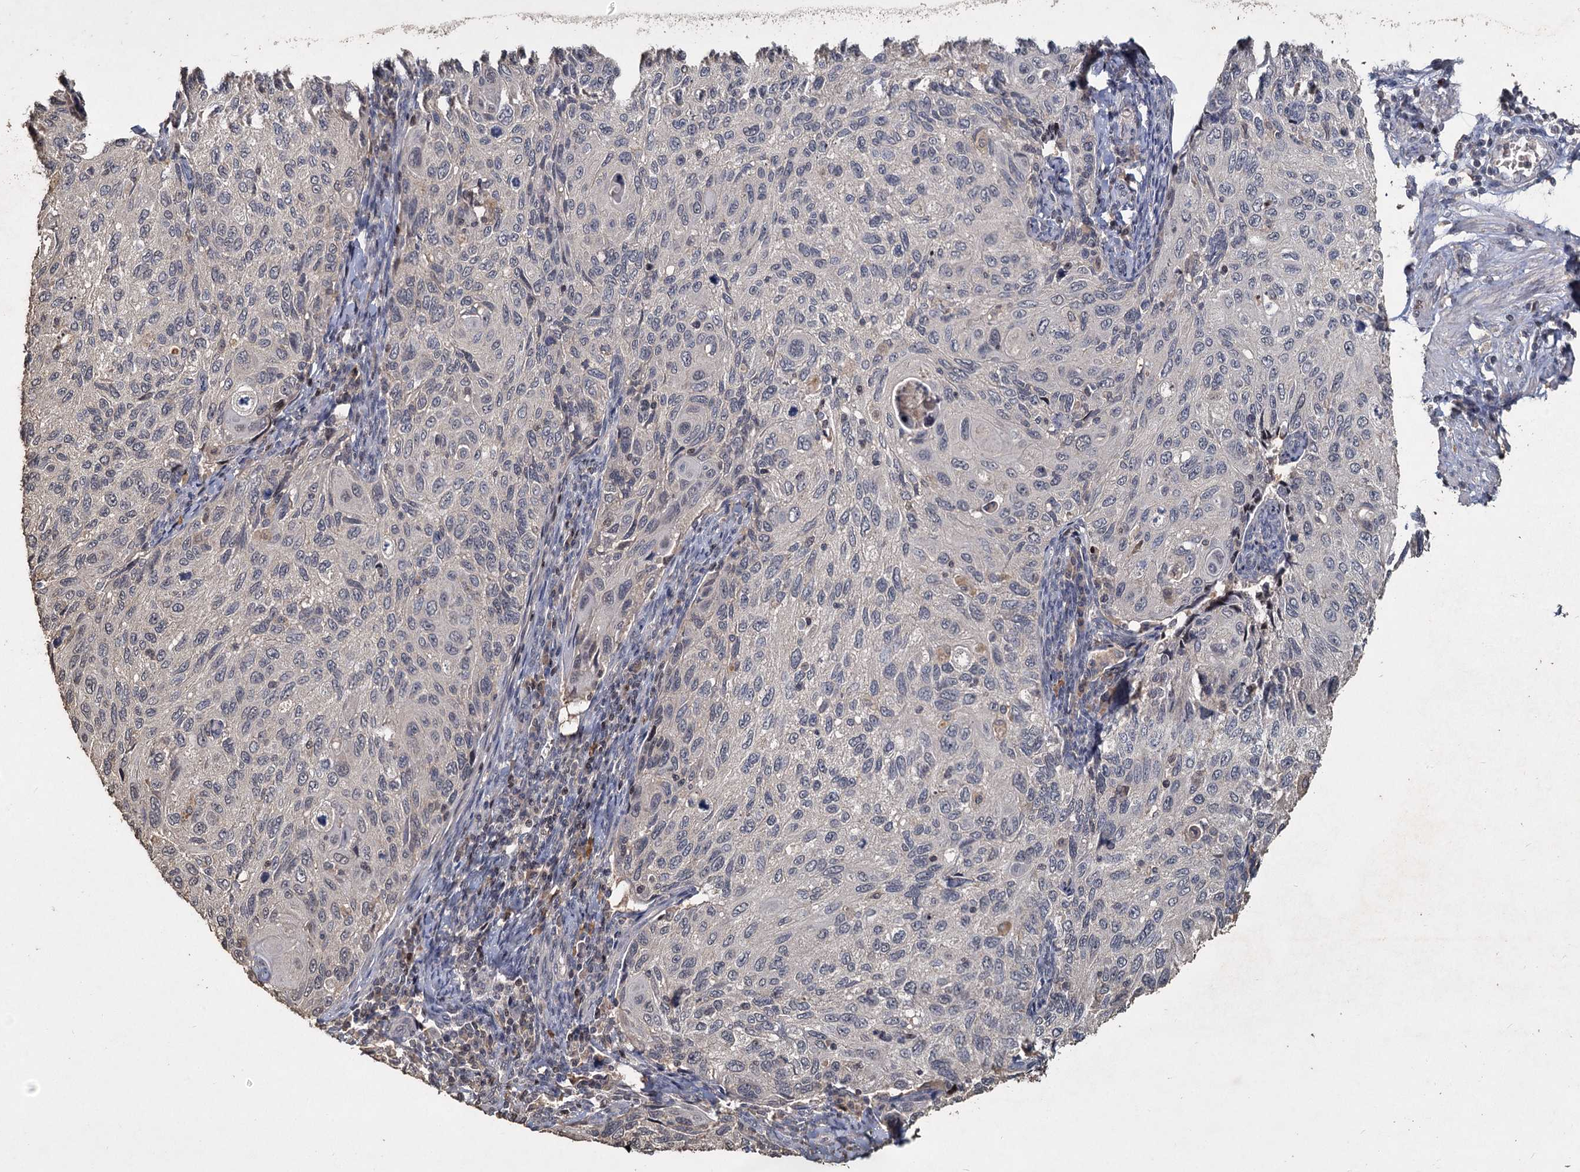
{"staining": {"intensity": "negative", "quantity": "none", "location": "none"}, "tissue": "cervical cancer", "cell_type": "Tumor cells", "image_type": "cancer", "snomed": [{"axis": "morphology", "description": "Squamous cell carcinoma, NOS"}, {"axis": "topography", "description": "Cervix"}], "caption": "An immunohistochemistry (IHC) photomicrograph of squamous cell carcinoma (cervical) is shown. There is no staining in tumor cells of squamous cell carcinoma (cervical).", "gene": "CCDC61", "patient": {"sex": "female", "age": 70}}